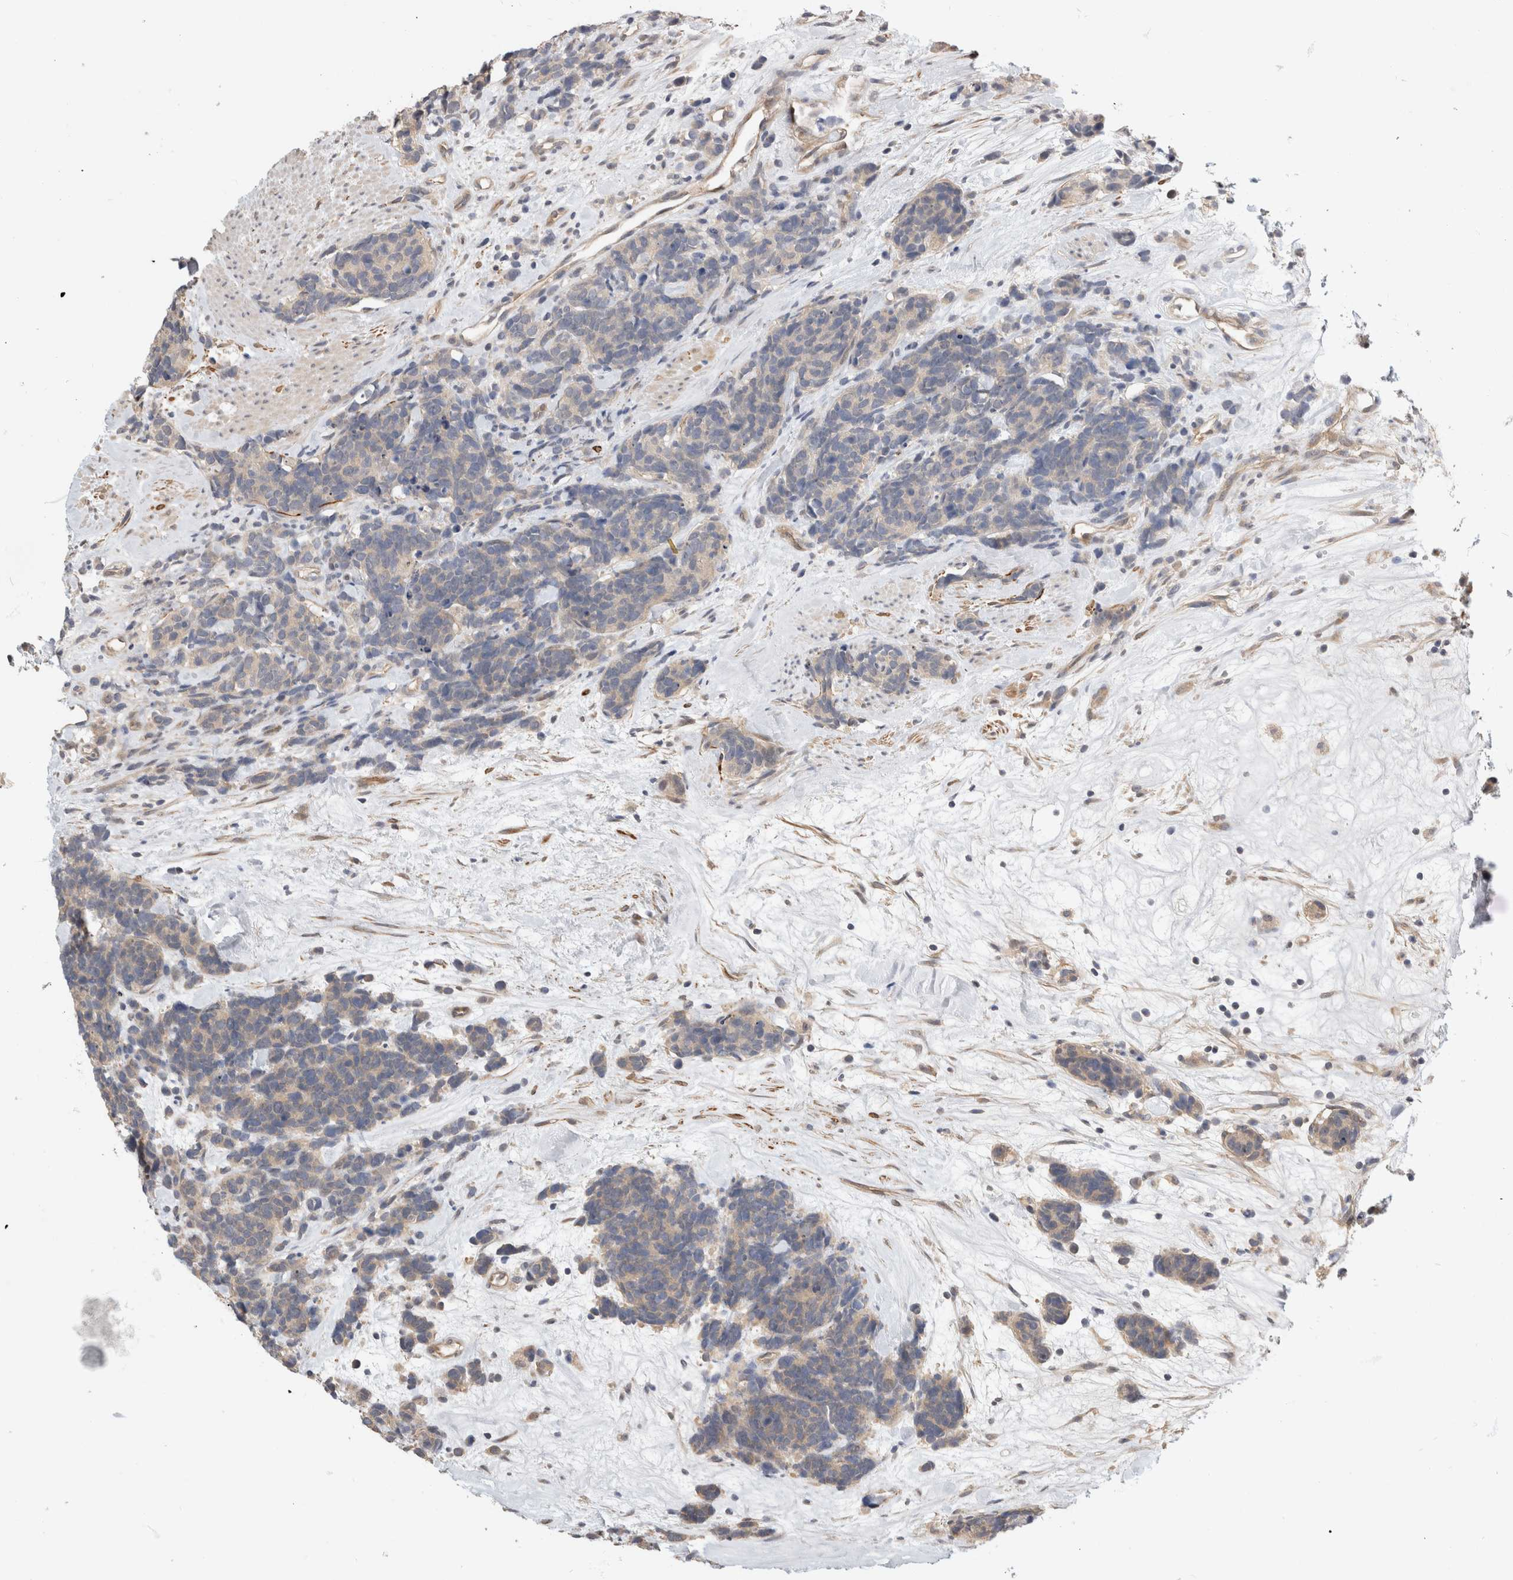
{"staining": {"intensity": "weak", "quantity": "25%-75%", "location": "cytoplasmic/membranous"}, "tissue": "carcinoid", "cell_type": "Tumor cells", "image_type": "cancer", "snomed": [{"axis": "morphology", "description": "Carcinoma, NOS"}, {"axis": "morphology", "description": "Carcinoid, malignant, NOS"}, {"axis": "topography", "description": "Urinary bladder"}], "caption": "Immunohistochemistry (IHC) photomicrograph of carcinoid (malignant) stained for a protein (brown), which reveals low levels of weak cytoplasmic/membranous positivity in about 25%-75% of tumor cells.", "gene": "PGM1", "patient": {"sex": "male", "age": 57}}